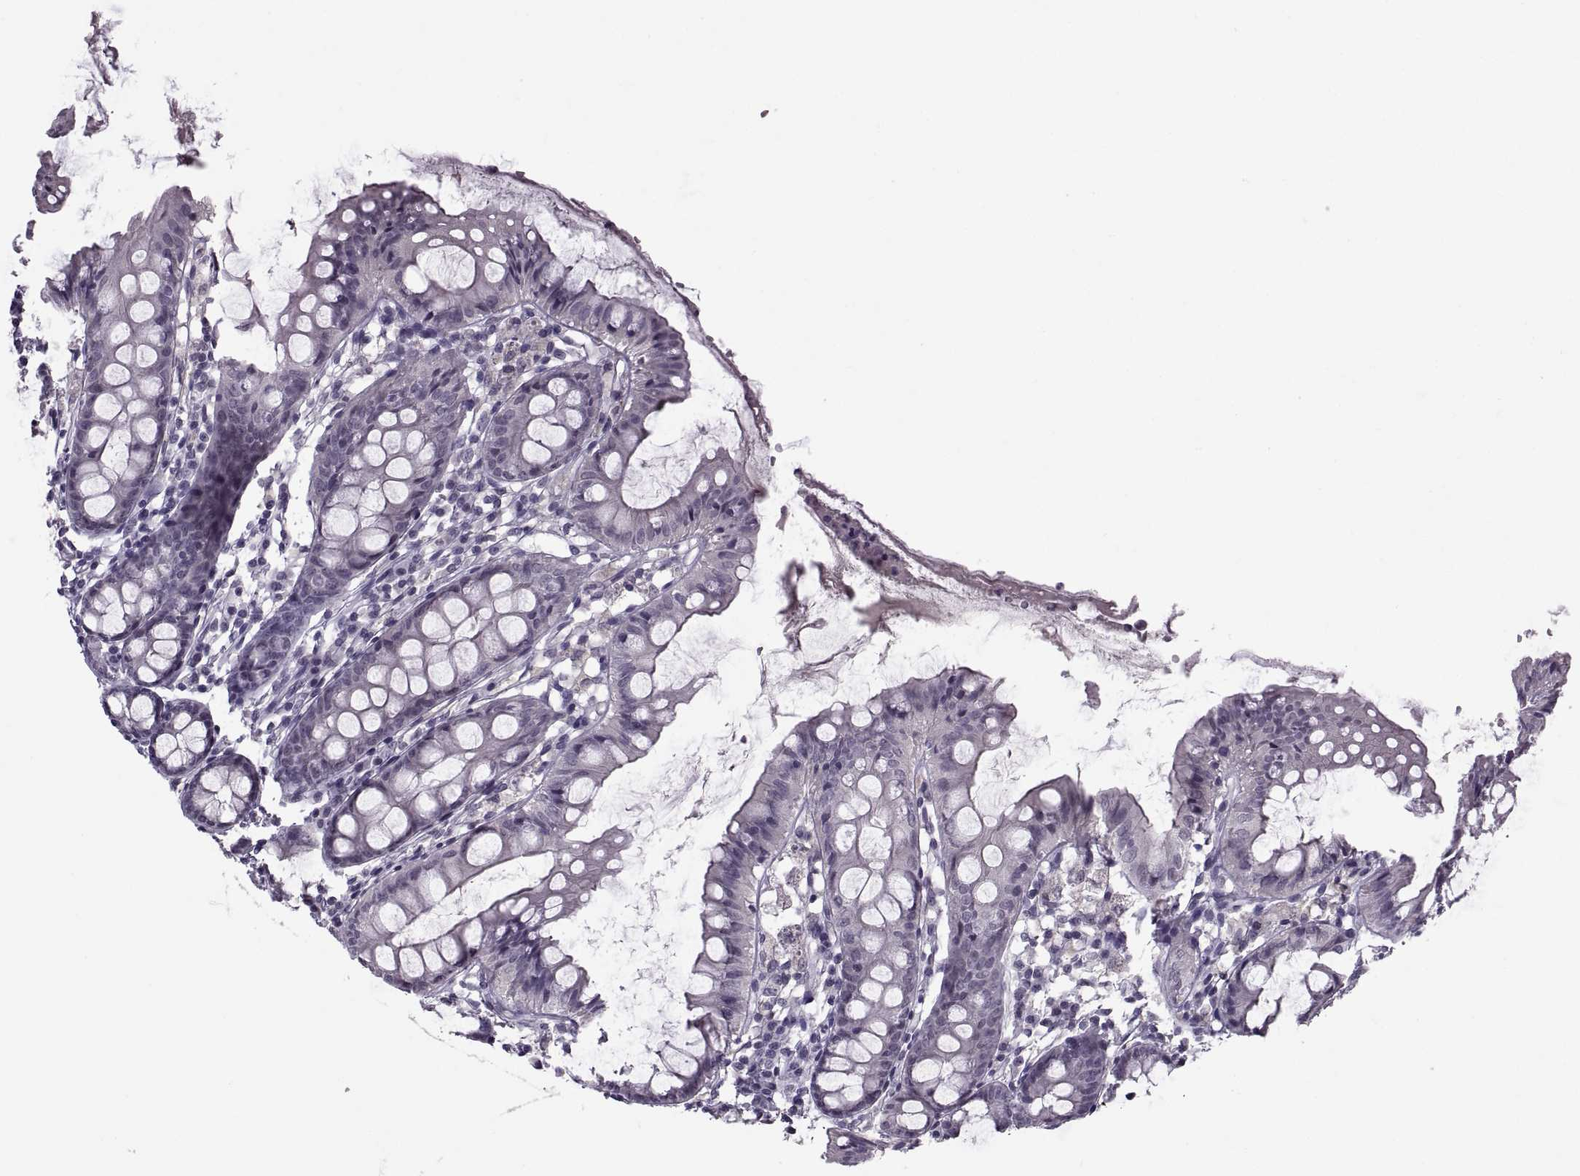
{"staining": {"intensity": "negative", "quantity": "none", "location": "none"}, "tissue": "colon", "cell_type": "Endothelial cells", "image_type": "normal", "snomed": [{"axis": "morphology", "description": "Normal tissue, NOS"}, {"axis": "topography", "description": "Colon"}], "caption": "The histopathology image demonstrates no staining of endothelial cells in unremarkable colon. The staining is performed using DAB (3,3'-diaminobenzidine) brown chromogen with nuclei counter-stained in using hematoxylin.", "gene": "OTP", "patient": {"sex": "female", "age": 84}}